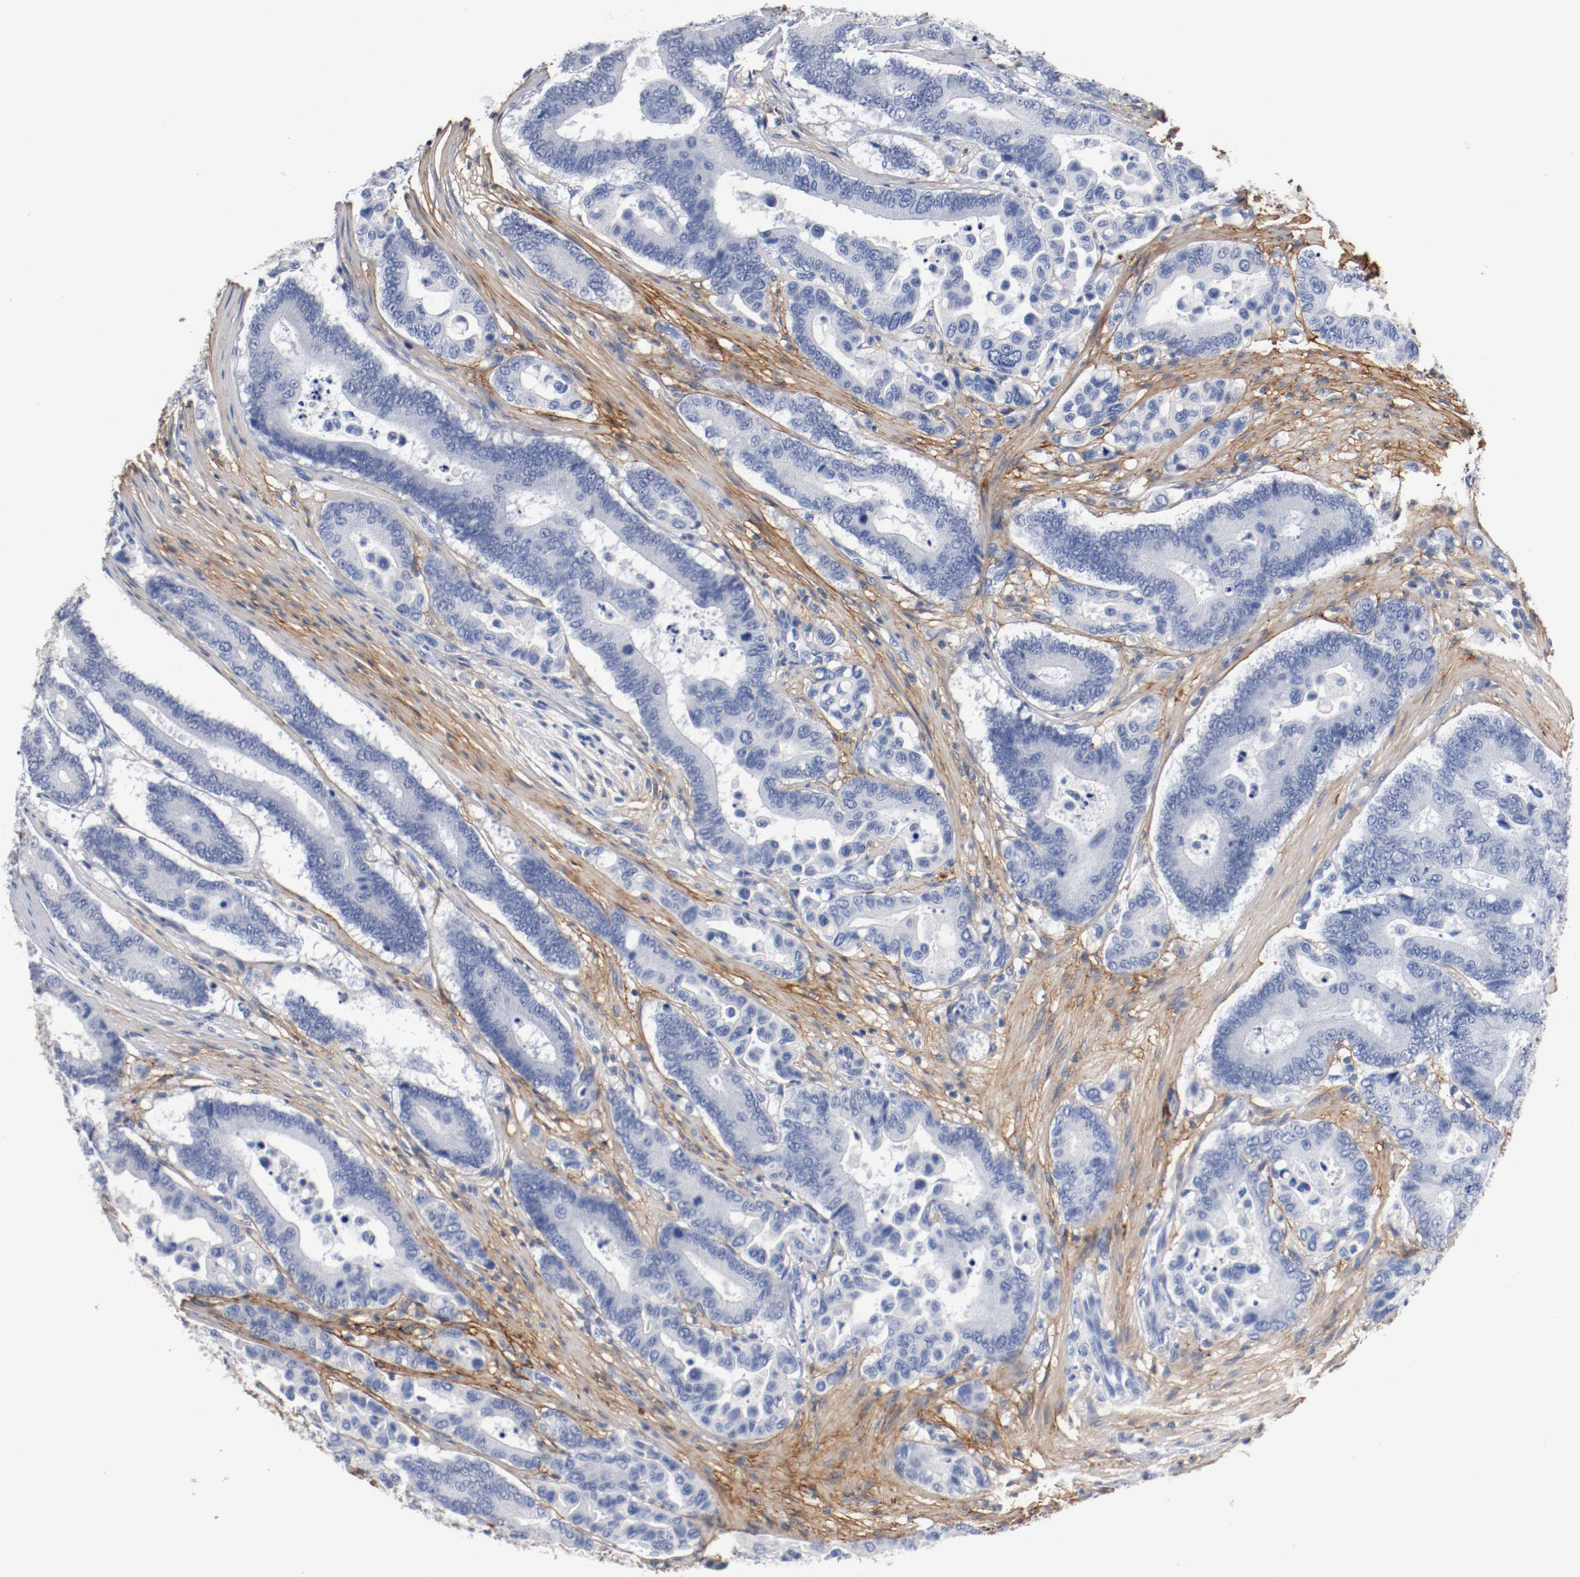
{"staining": {"intensity": "negative", "quantity": "none", "location": "none"}, "tissue": "colorectal cancer", "cell_type": "Tumor cells", "image_type": "cancer", "snomed": [{"axis": "morphology", "description": "Normal tissue, NOS"}, {"axis": "morphology", "description": "Adenocarcinoma, NOS"}, {"axis": "topography", "description": "Colon"}], "caption": "Immunohistochemistry (IHC) image of neoplastic tissue: colorectal cancer (adenocarcinoma) stained with DAB (3,3'-diaminobenzidine) displays no significant protein positivity in tumor cells.", "gene": "TNC", "patient": {"sex": "male", "age": 82}}